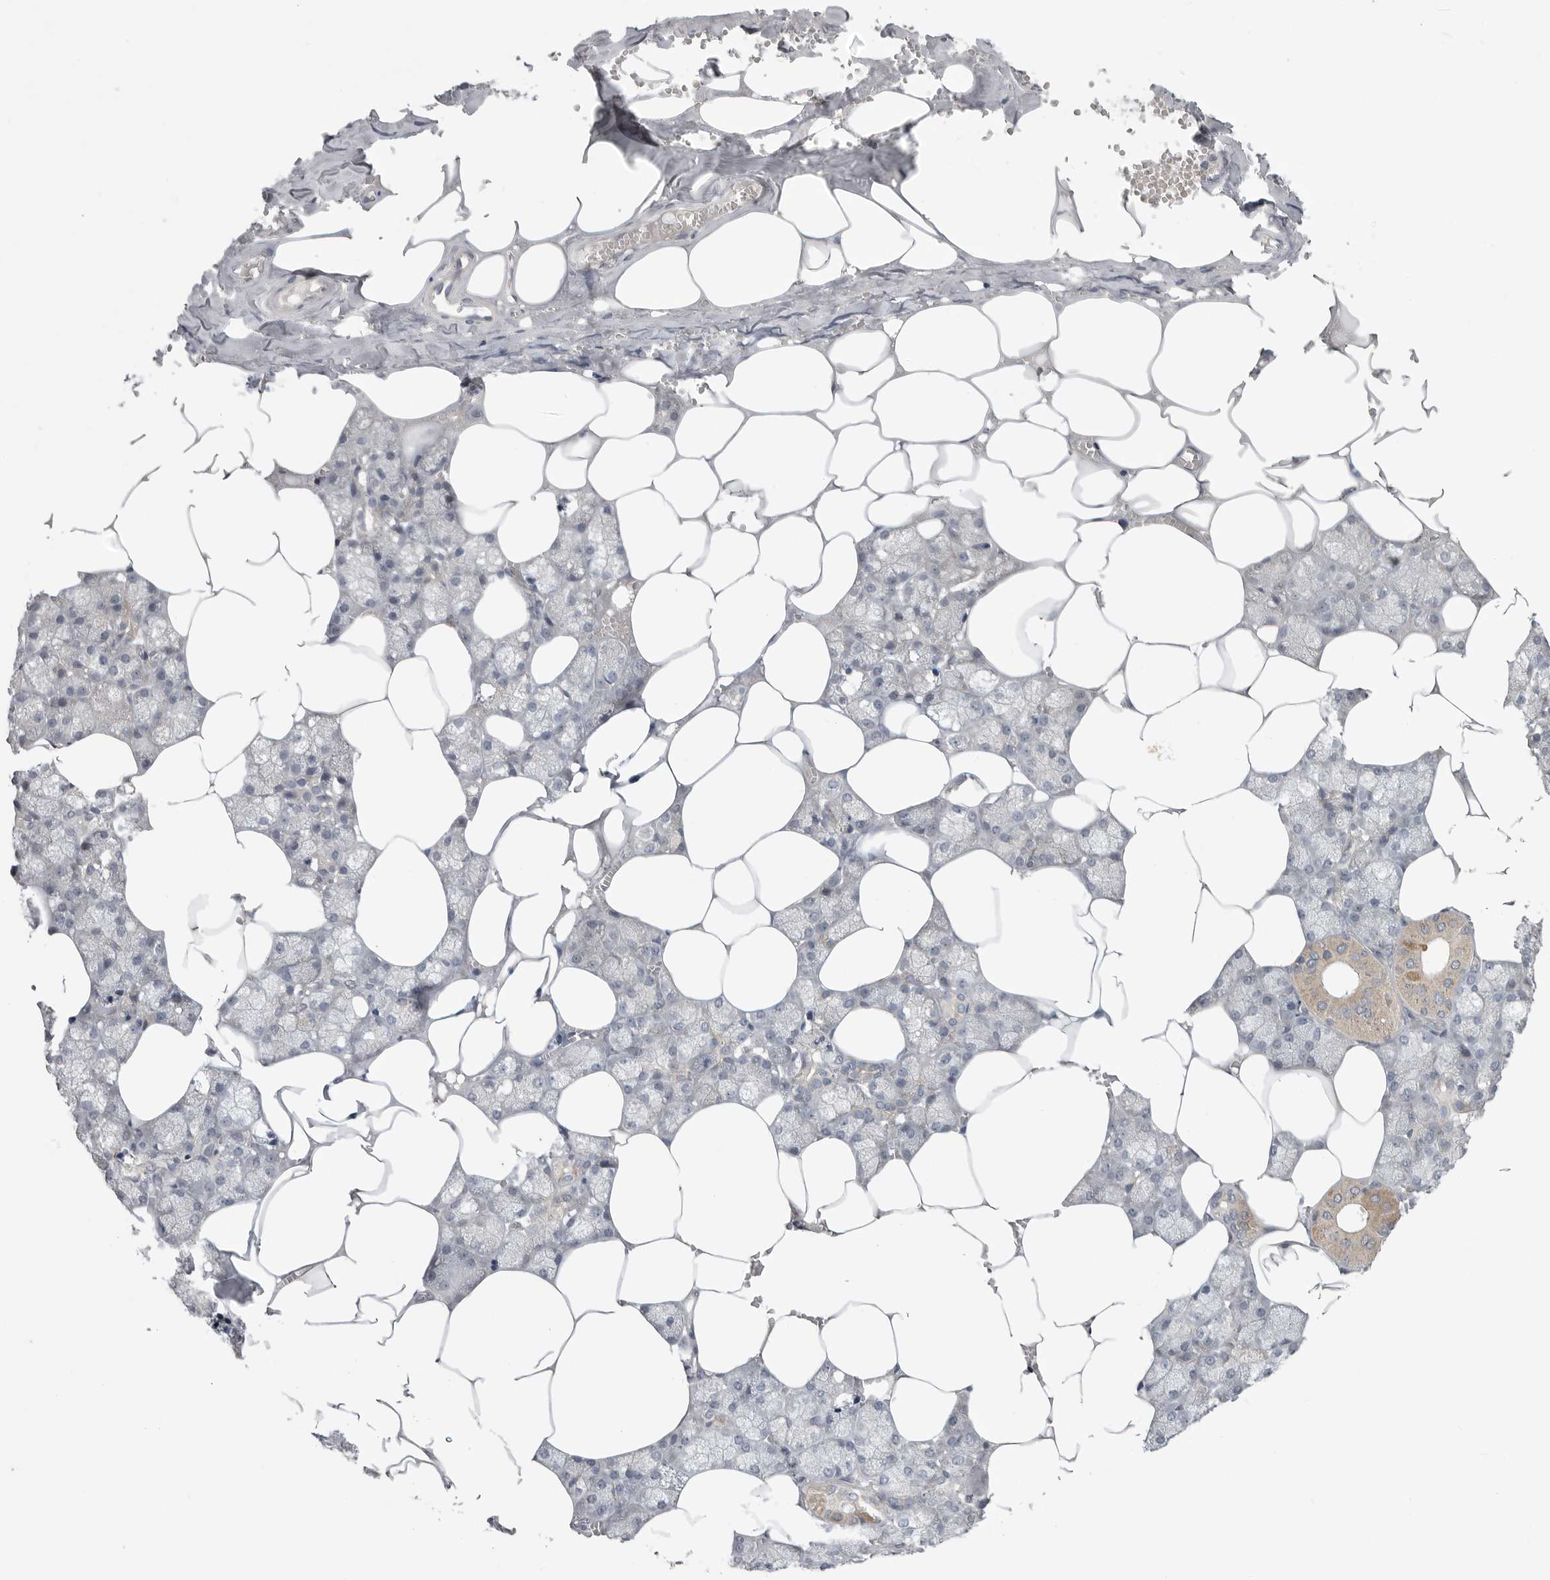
{"staining": {"intensity": "weak", "quantity": "<25%", "location": "cytoplasmic/membranous"}, "tissue": "salivary gland", "cell_type": "Glandular cells", "image_type": "normal", "snomed": [{"axis": "morphology", "description": "Normal tissue, NOS"}, {"axis": "topography", "description": "Salivary gland"}], "caption": "High magnification brightfield microscopy of benign salivary gland stained with DAB (brown) and counterstained with hematoxylin (blue): glandular cells show no significant expression.", "gene": "FBXO43", "patient": {"sex": "male", "age": 62}}